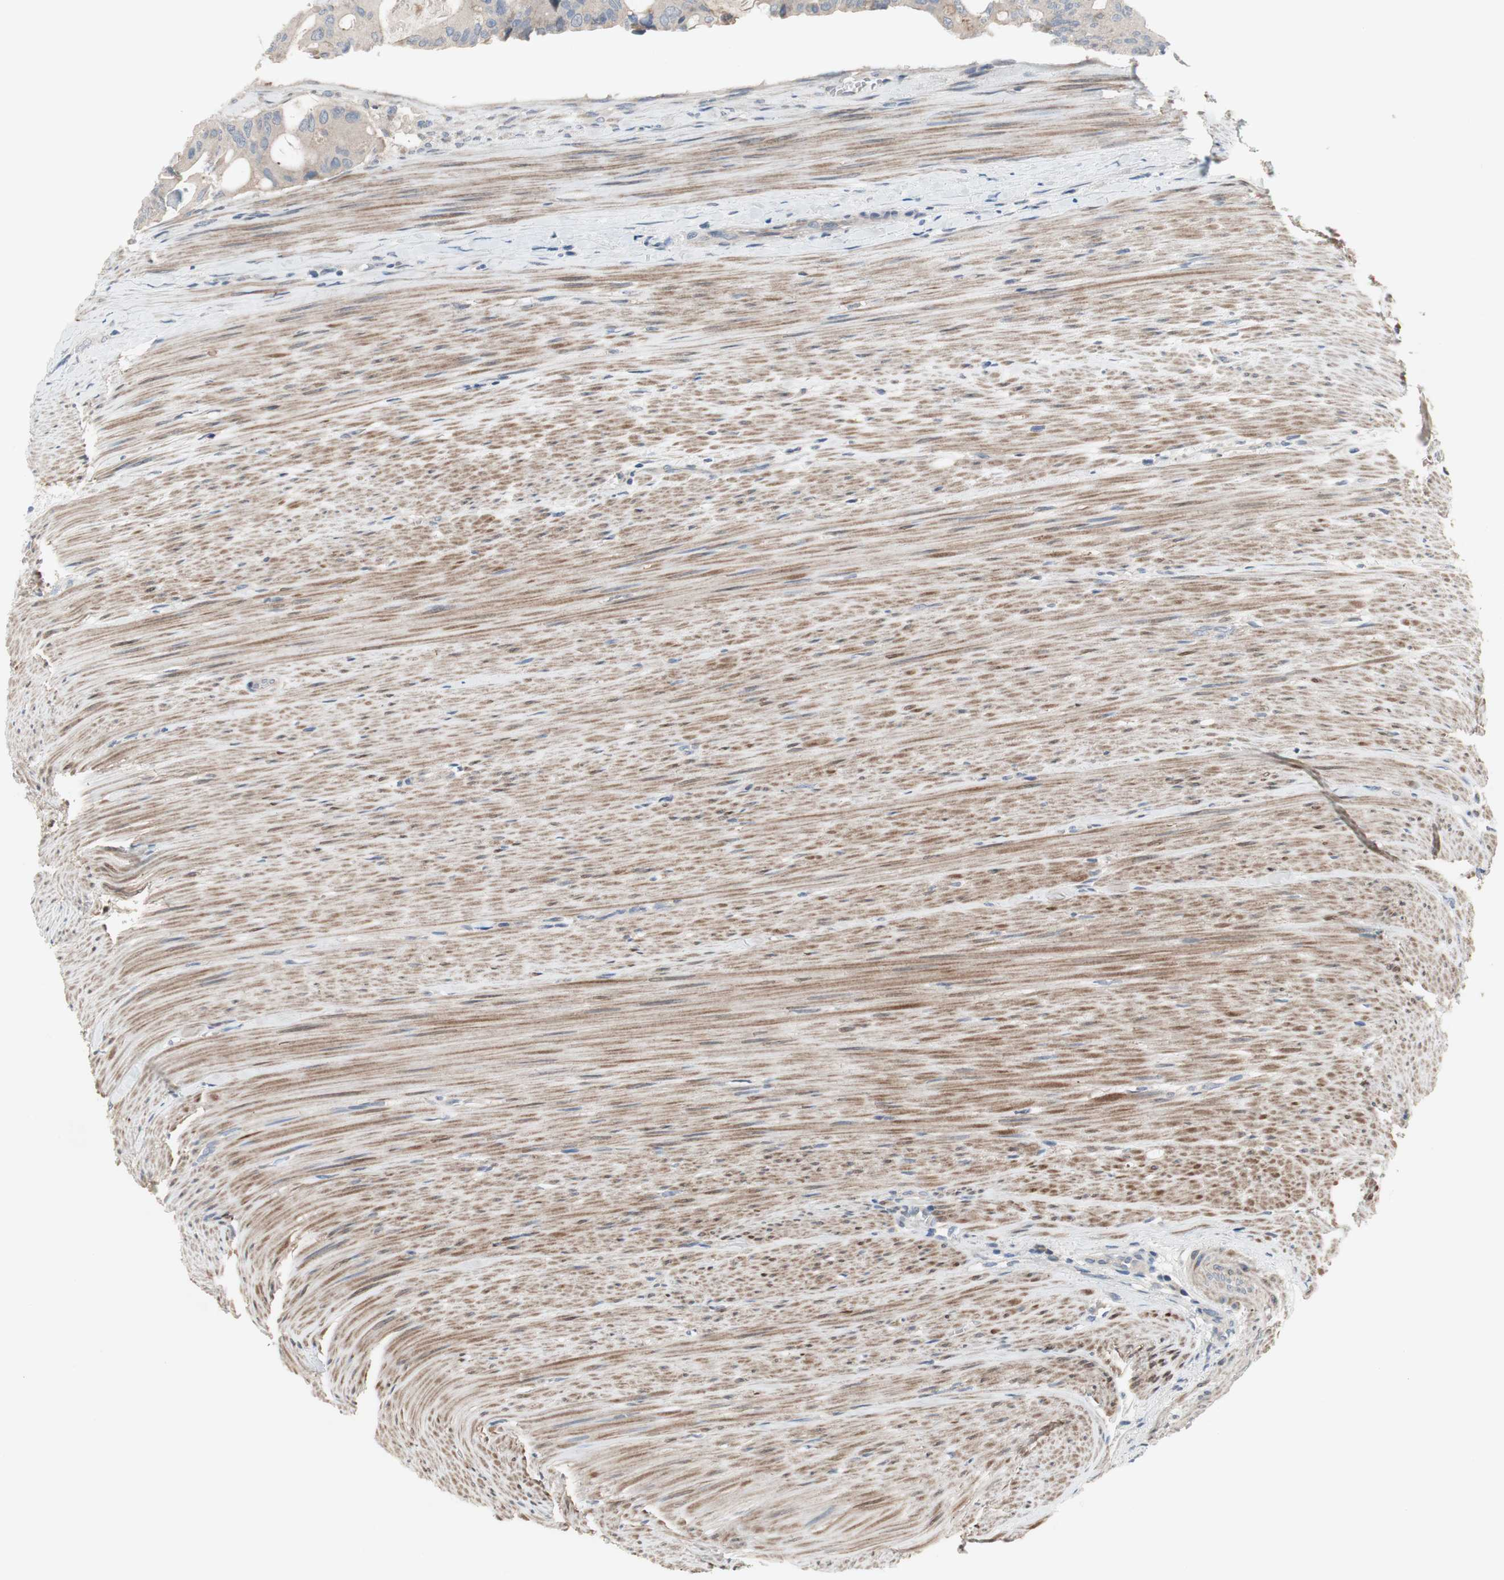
{"staining": {"intensity": "negative", "quantity": "none", "location": "none"}, "tissue": "colorectal cancer", "cell_type": "Tumor cells", "image_type": "cancer", "snomed": [{"axis": "morphology", "description": "Adenocarcinoma, NOS"}, {"axis": "topography", "description": "Colon"}], "caption": "A photomicrograph of human colorectal cancer is negative for staining in tumor cells.", "gene": "TACR3", "patient": {"sex": "female", "age": 57}}